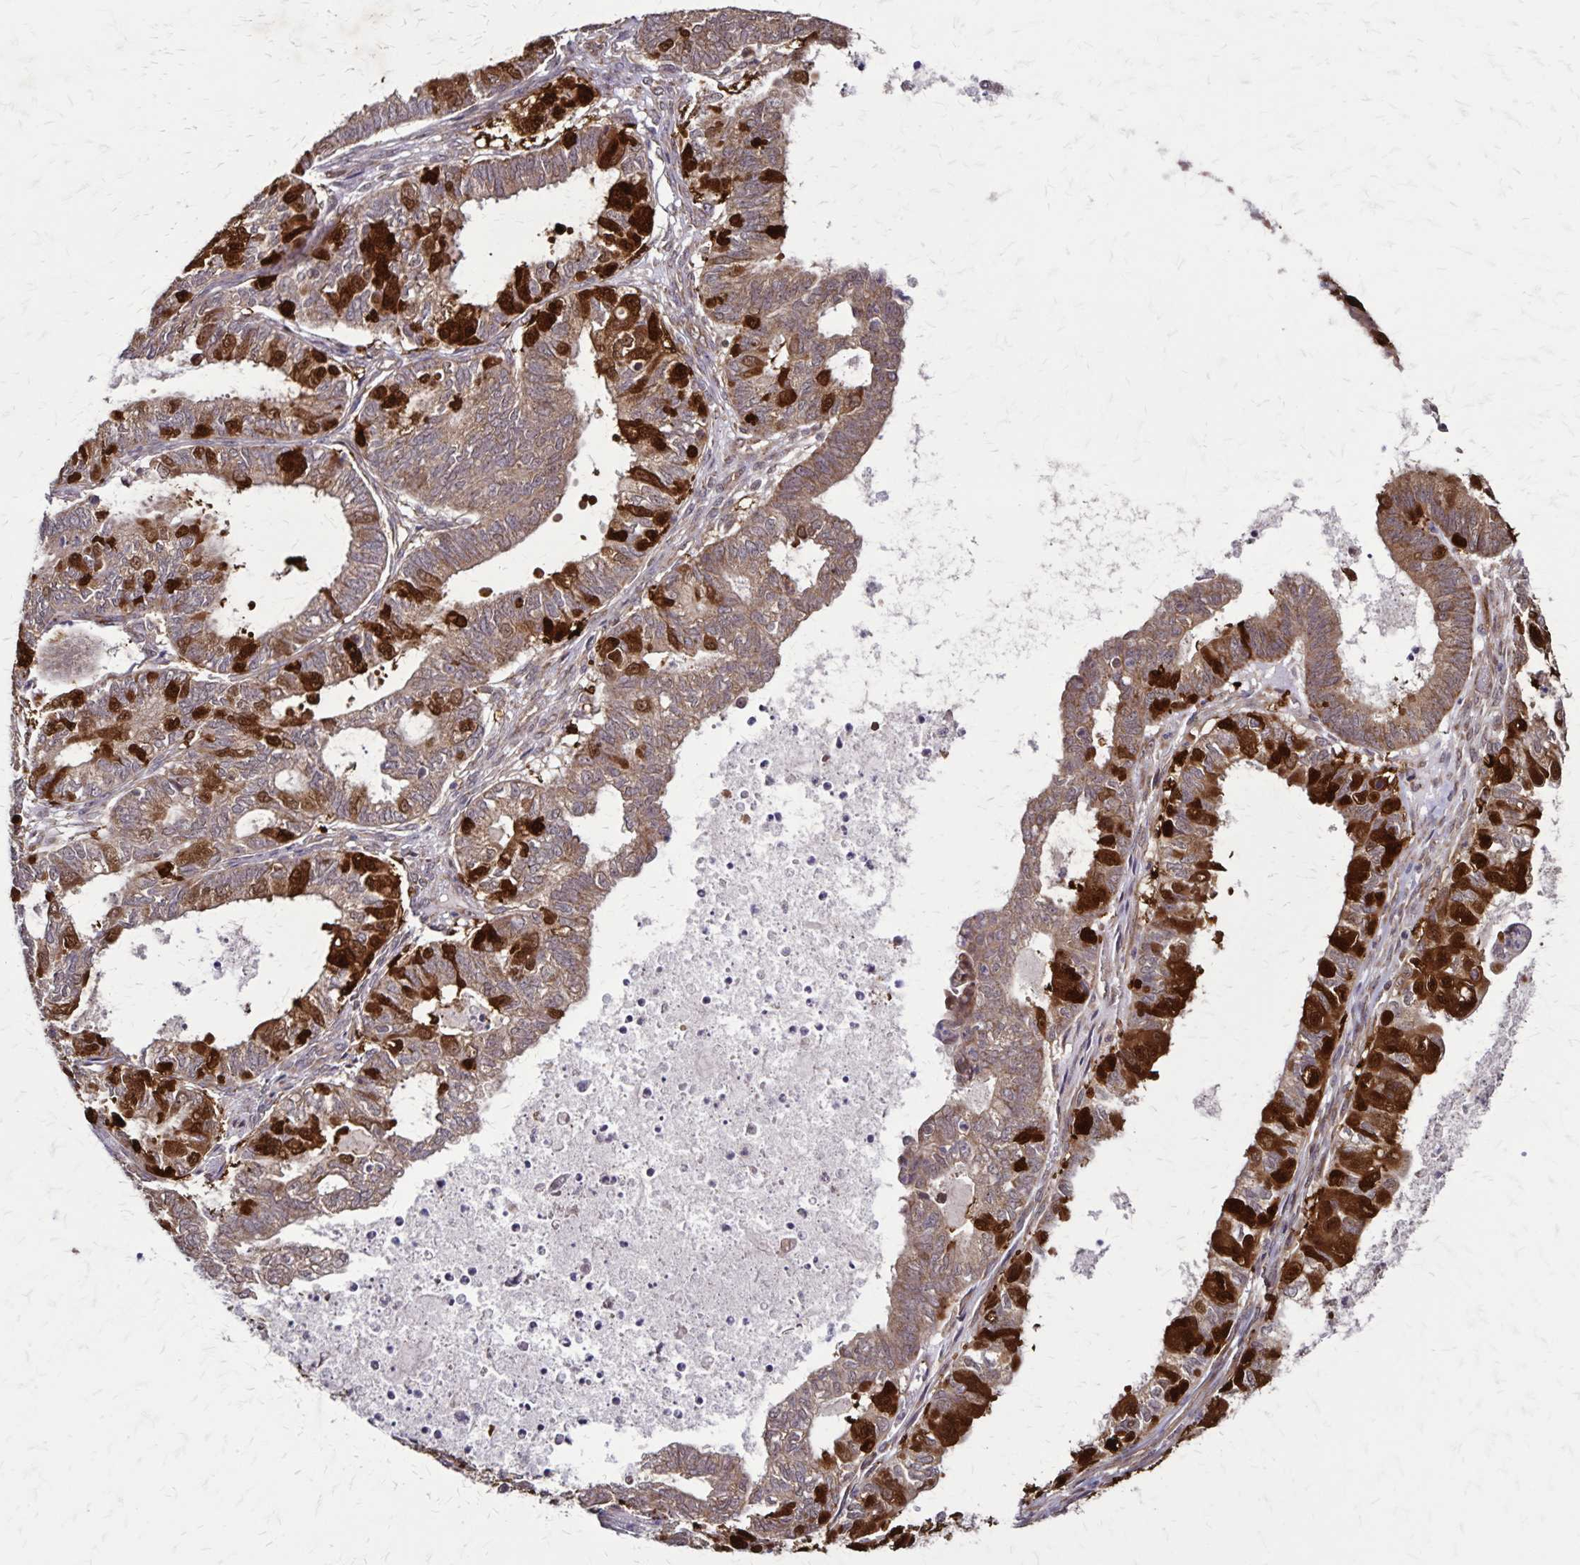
{"staining": {"intensity": "strong", "quantity": "25%-75%", "location": "cytoplasmic/membranous,nuclear"}, "tissue": "ovarian cancer", "cell_type": "Tumor cells", "image_type": "cancer", "snomed": [{"axis": "morphology", "description": "Carcinoma, endometroid"}, {"axis": "topography", "description": "Ovary"}], "caption": "This histopathology image shows ovarian cancer stained with IHC to label a protein in brown. The cytoplasmic/membranous and nuclear of tumor cells show strong positivity for the protein. Nuclei are counter-stained blue.", "gene": "NFS1", "patient": {"sex": "female", "age": 64}}